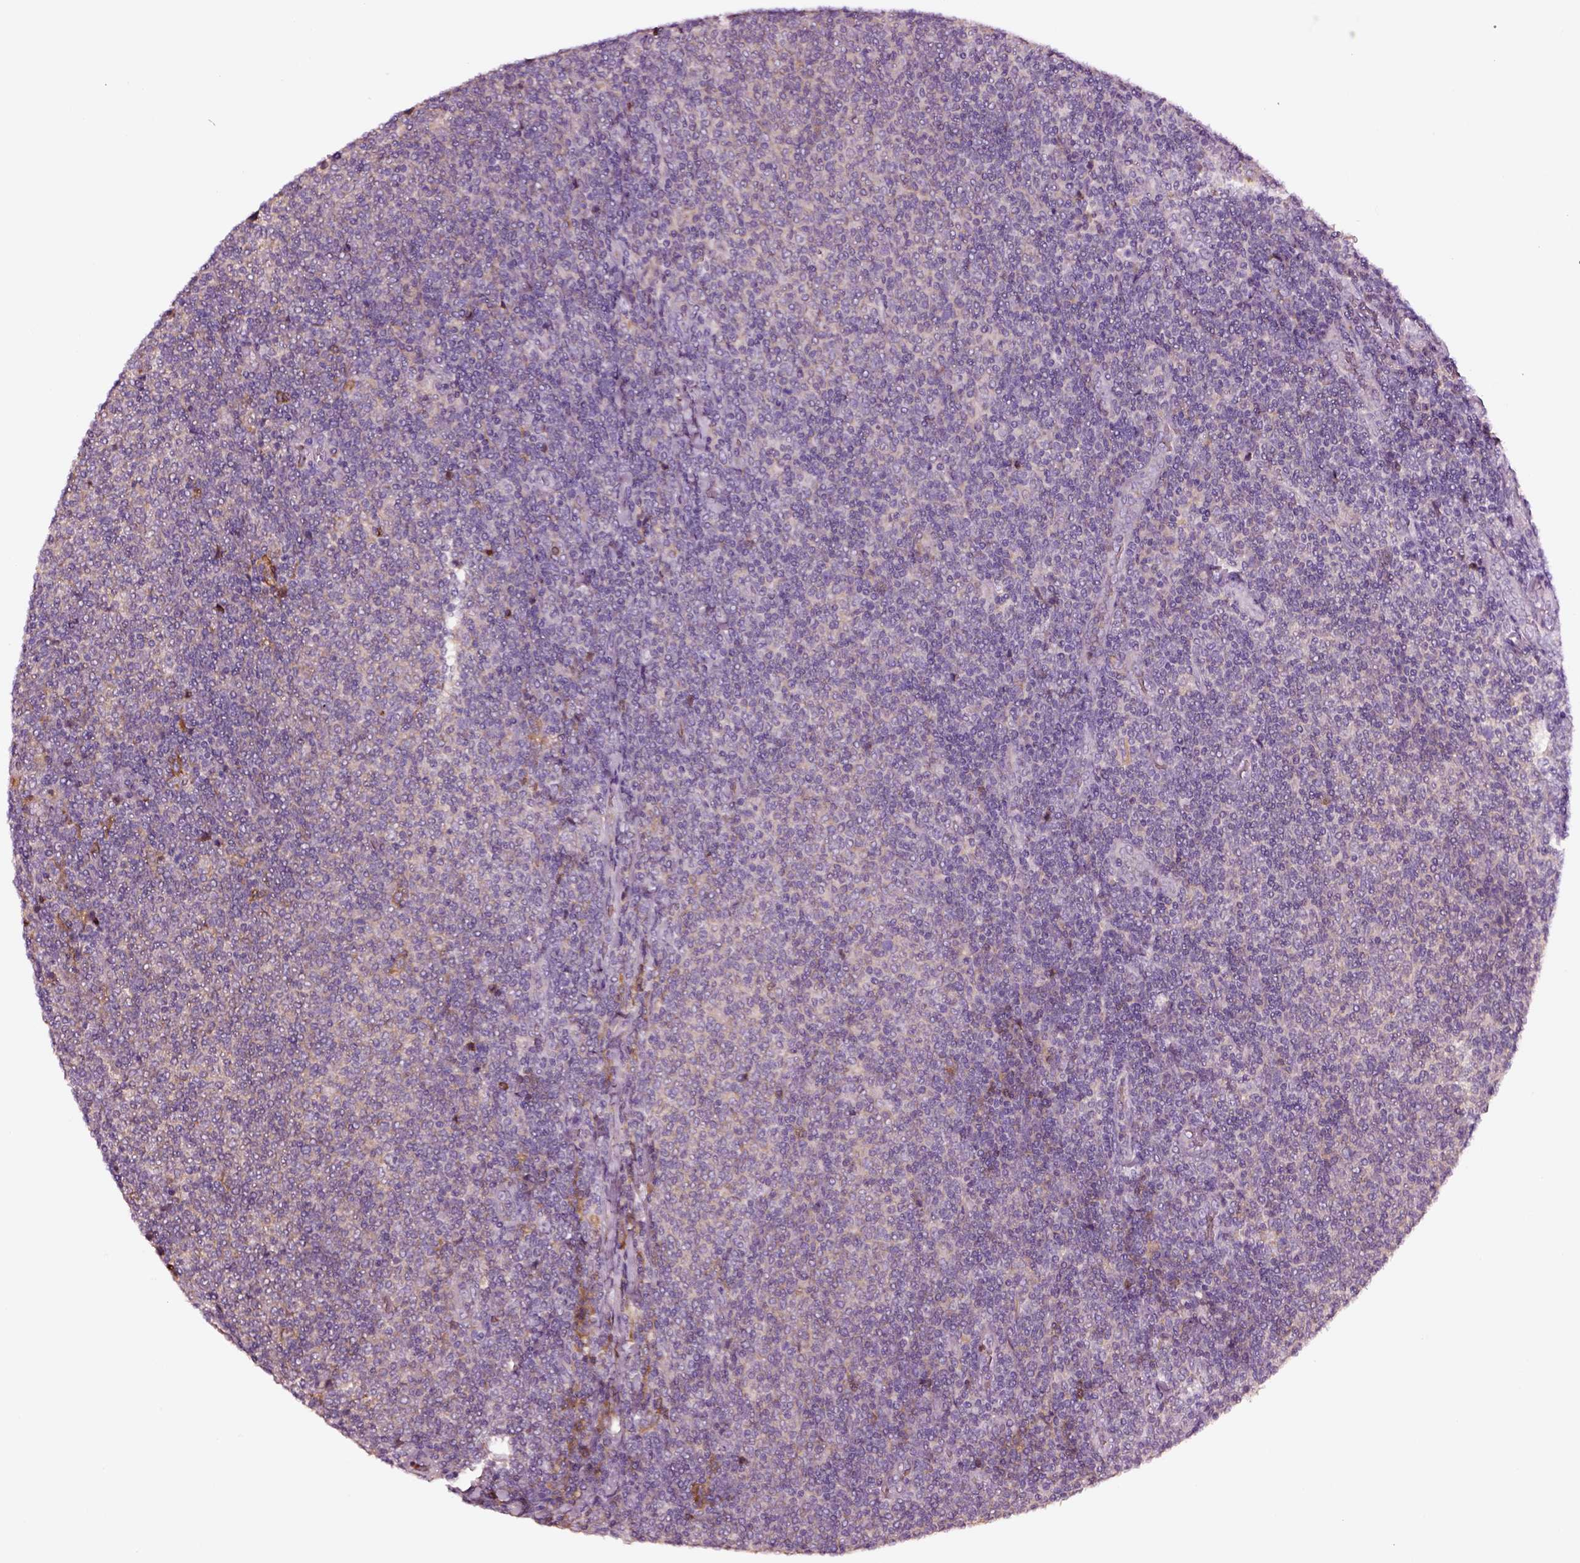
{"staining": {"intensity": "negative", "quantity": "none", "location": "none"}, "tissue": "lymphoma", "cell_type": "Tumor cells", "image_type": "cancer", "snomed": [{"axis": "morphology", "description": "Malignant lymphoma, non-Hodgkin's type, Low grade"}, {"axis": "topography", "description": "Lymph node"}], "caption": "Low-grade malignant lymphoma, non-Hodgkin's type stained for a protein using immunohistochemistry reveals no expression tumor cells.", "gene": "TF", "patient": {"sex": "male", "age": 52}}